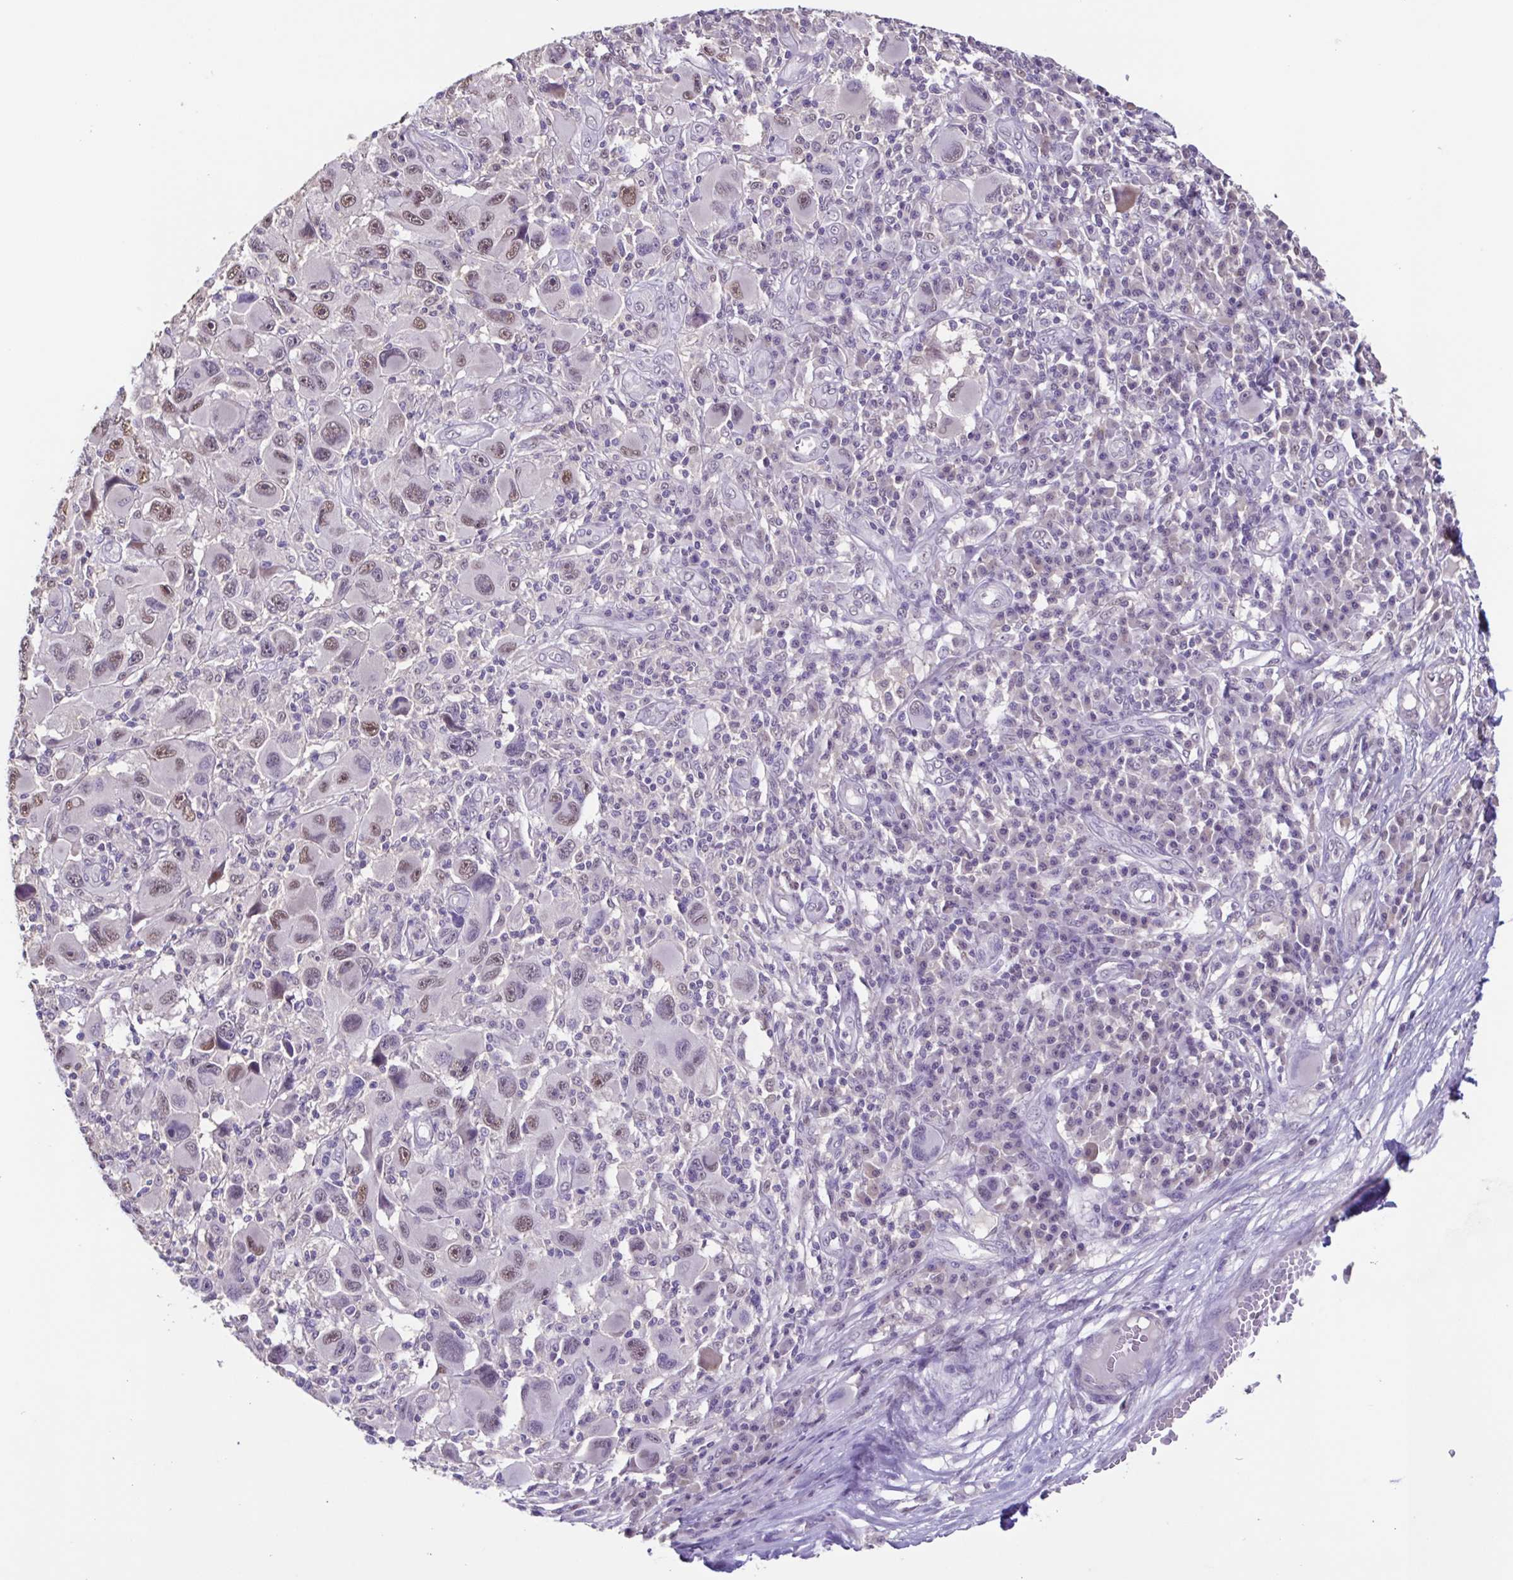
{"staining": {"intensity": "weak", "quantity": ">75%", "location": "nuclear"}, "tissue": "melanoma", "cell_type": "Tumor cells", "image_type": "cancer", "snomed": [{"axis": "morphology", "description": "Malignant melanoma, NOS"}, {"axis": "topography", "description": "Skin"}], "caption": "About >75% of tumor cells in human malignant melanoma demonstrate weak nuclear protein staining as visualized by brown immunohistochemical staining.", "gene": "ACTRT3", "patient": {"sex": "male", "age": 53}}